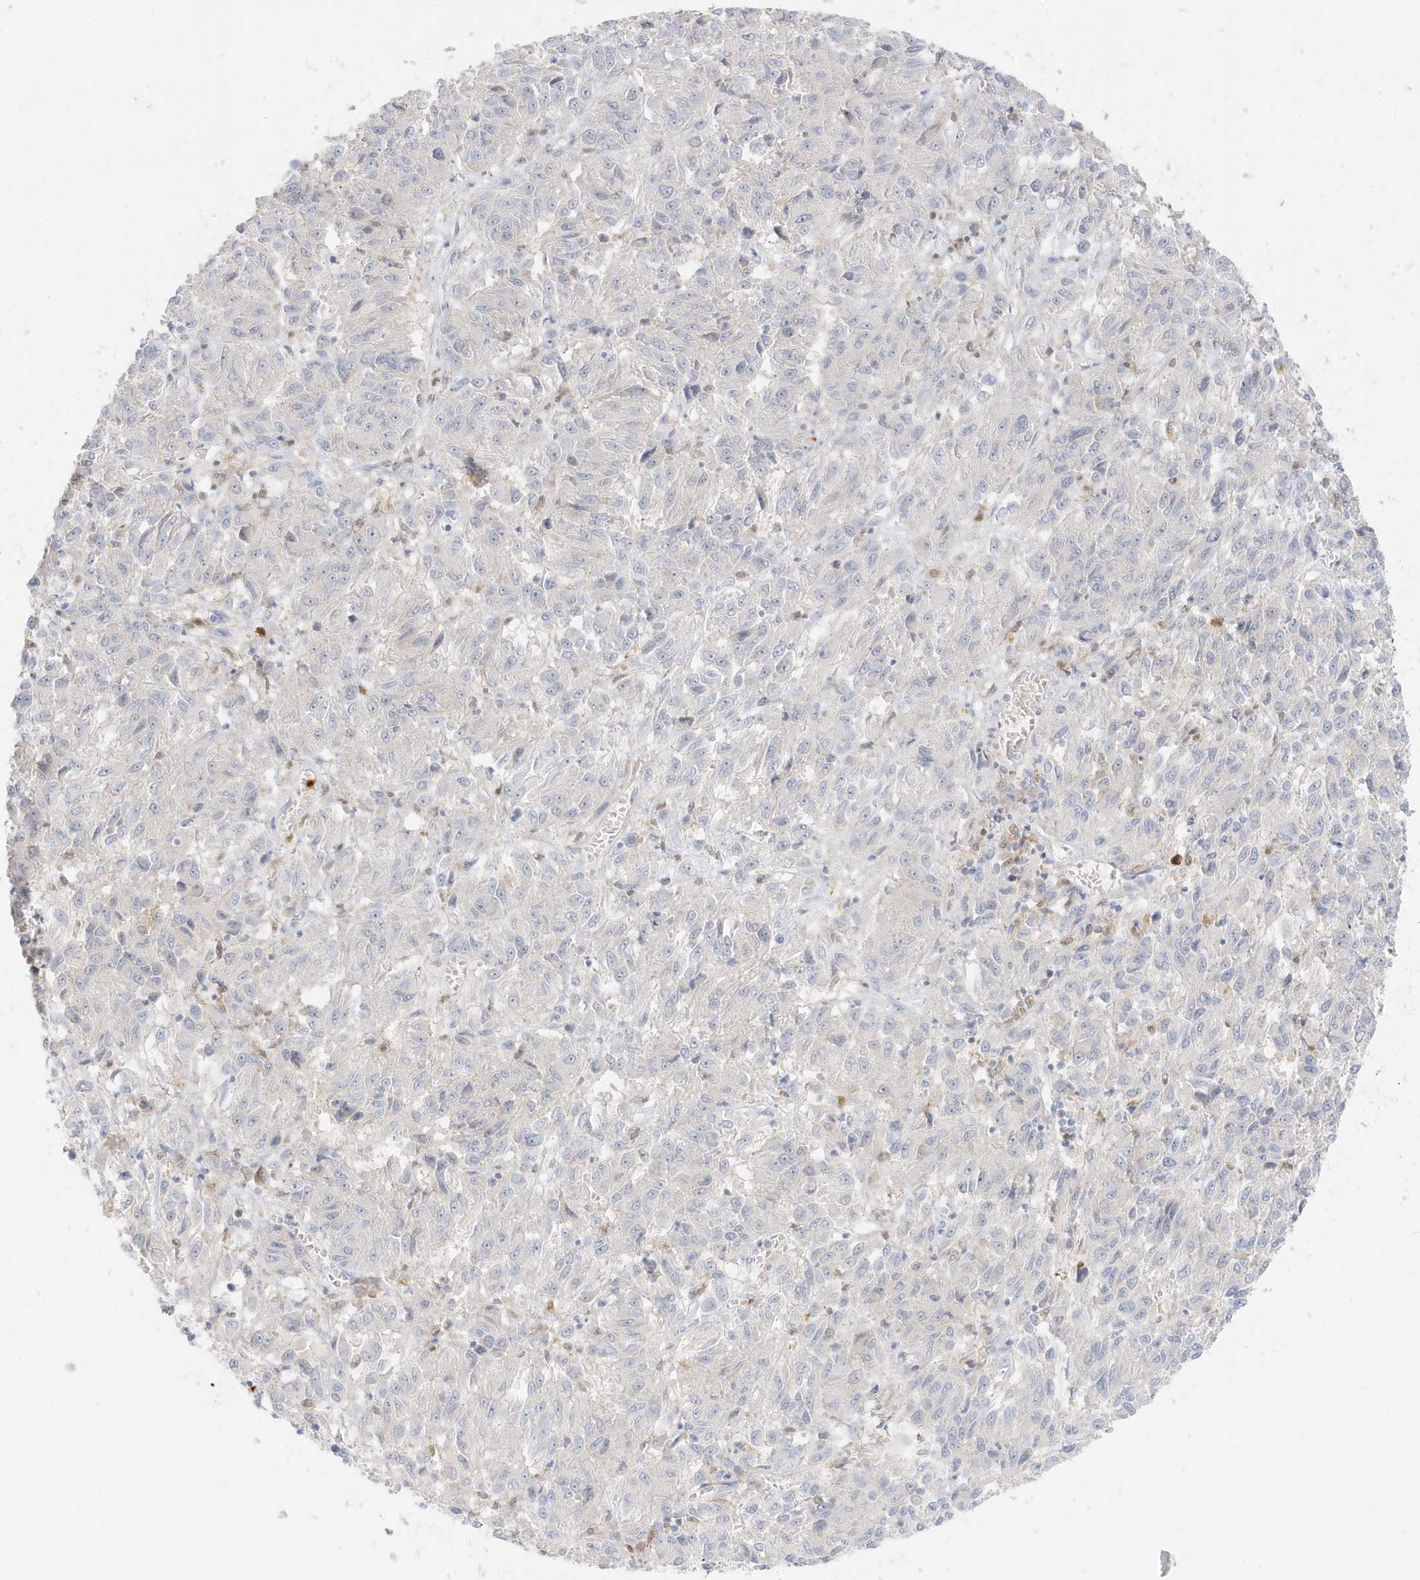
{"staining": {"intensity": "negative", "quantity": "none", "location": "none"}, "tissue": "melanoma", "cell_type": "Tumor cells", "image_type": "cancer", "snomed": [{"axis": "morphology", "description": "Malignant melanoma, Metastatic site"}, {"axis": "topography", "description": "Lung"}], "caption": "An image of human malignant melanoma (metastatic site) is negative for staining in tumor cells. (Brightfield microscopy of DAB immunohistochemistry (IHC) at high magnification).", "gene": "GCA", "patient": {"sex": "male", "age": 64}}